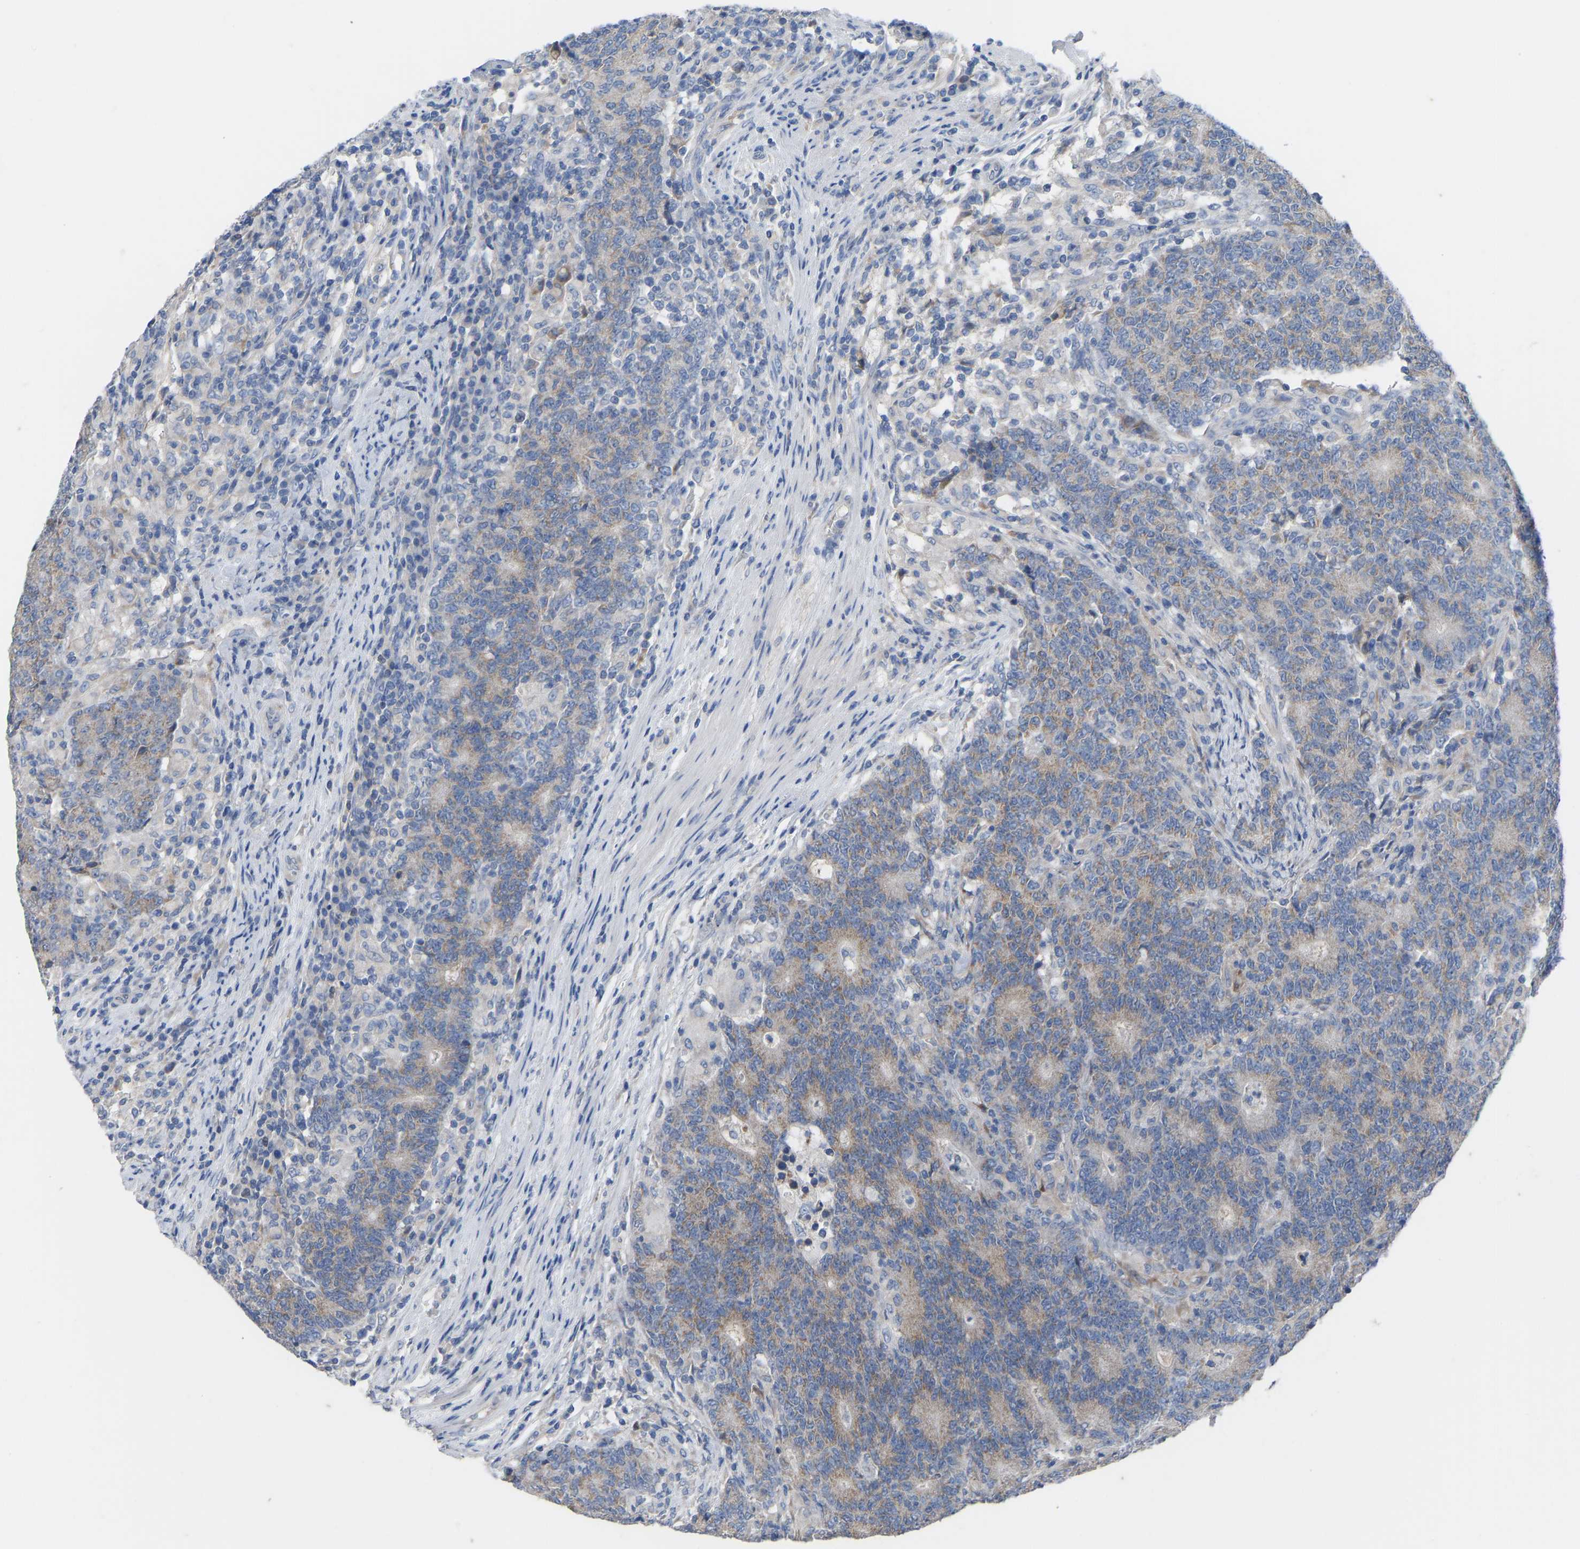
{"staining": {"intensity": "weak", "quantity": "25%-75%", "location": "cytoplasmic/membranous"}, "tissue": "colorectal cancer", "cell_type": "Tumor cells", "image_type": "cancer", "snomed": [{"axis": "morphology", "description": "Normal tissue, NOS"}, {"axis": "morphology", "description": "Adenocarcinoma, NOS"}, {"axis": "topography", "description": "Colon"}], "caption": "DAB (3,3'-diaminobenzidine) immunohistochemical staining of colorectal adenocarcinoma displays weak cytoplasmic/membranous protein positivity in approximately 25%-75% of tumor cells.", "gene": "OLIG2", "patient": {"sex": "female", "age": 75}}